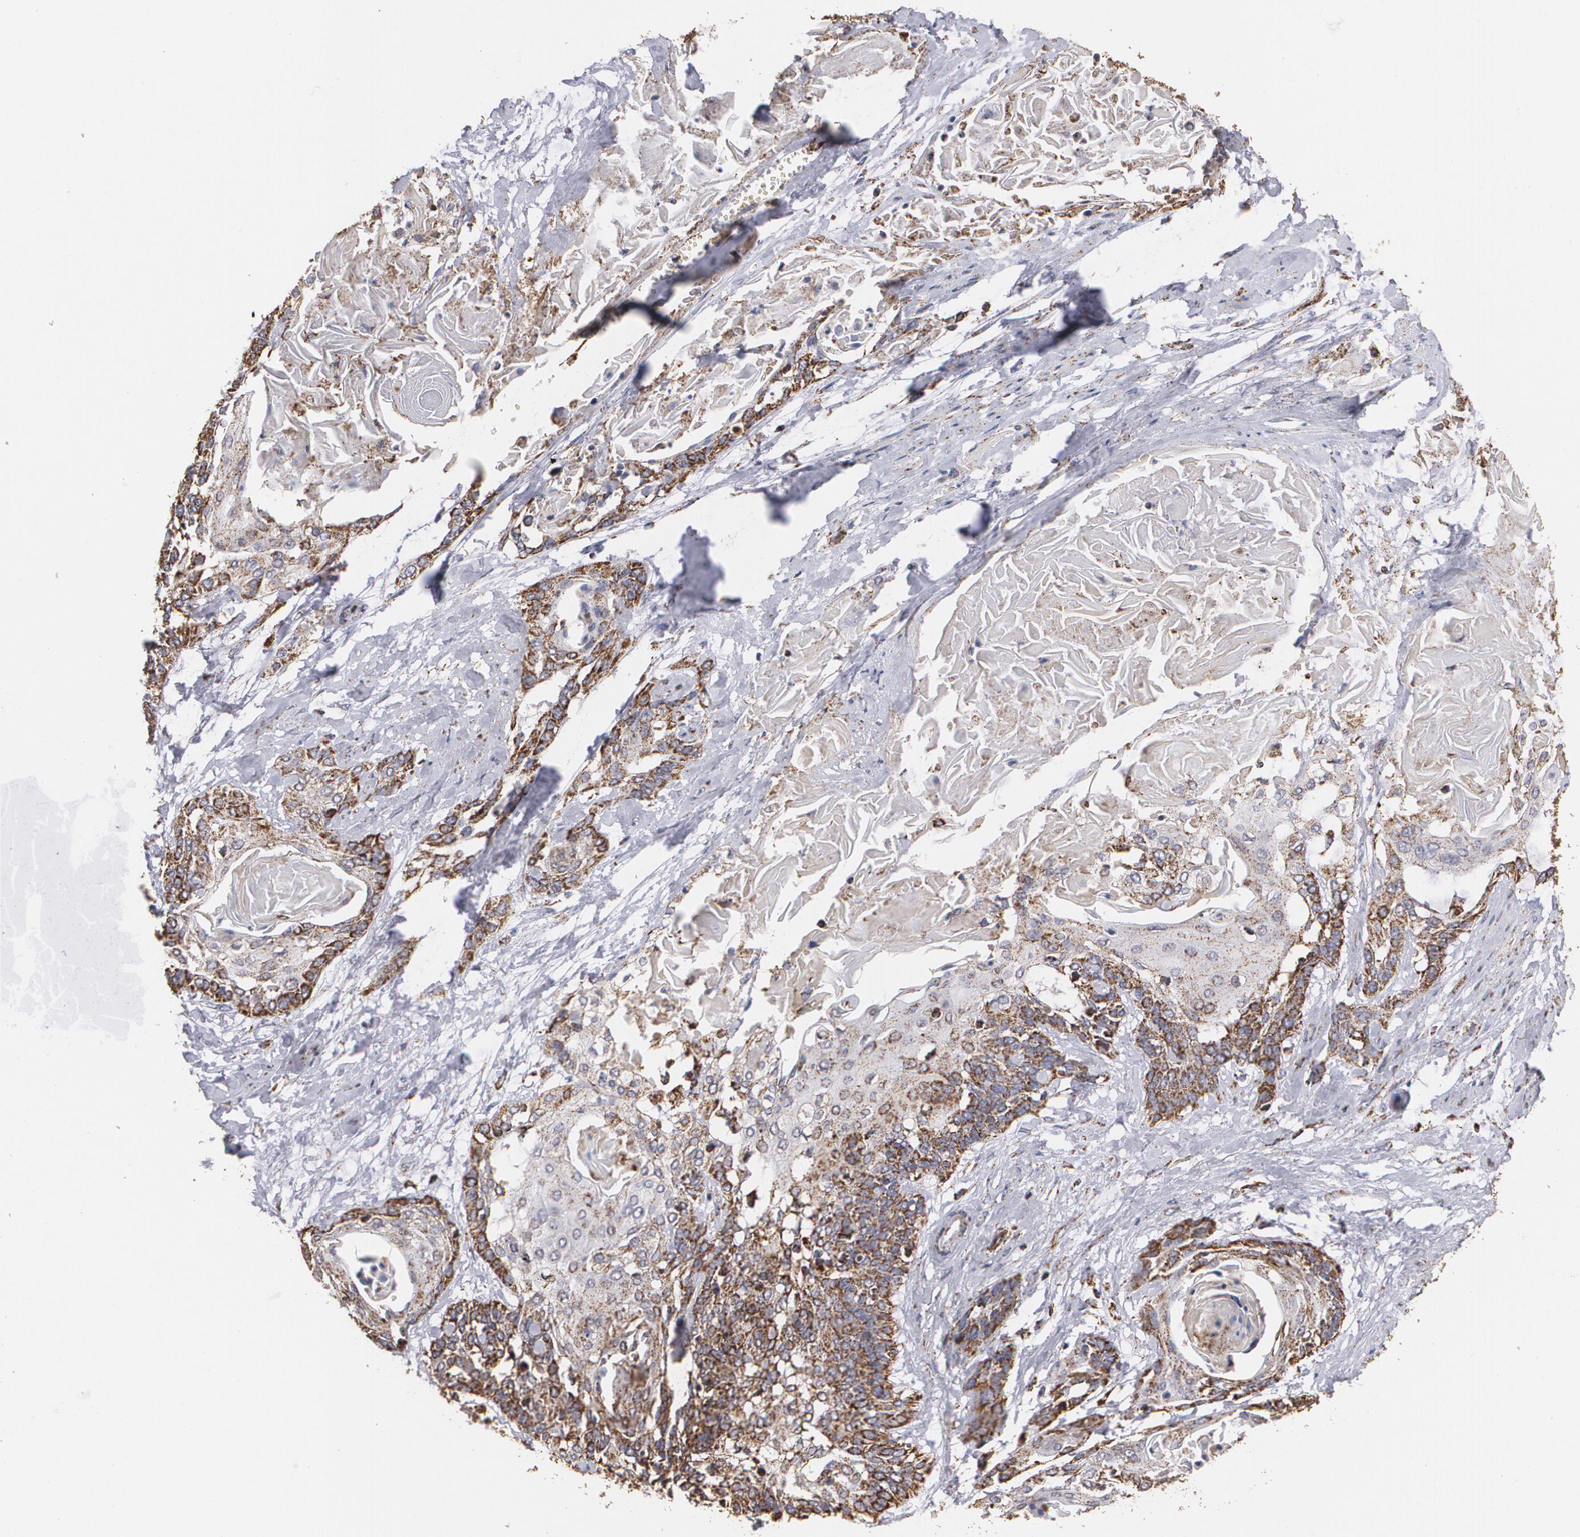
{"staining": {"intensity": "moderate", "quantity": ">75%", "location": "cytoplasmic/membranous"}, "tissue": "cervical cancer", "cell_type": "Tumor cells", "image_type": "cancer", "snomed": [{"axis": "morphology", "description": "Squamous cell carcinoma, NOS"}, {"axis": "topography", "description": "Cervix"}], "caption": "This is a histology image of immunohistochemistry (IHC) staining of cervical squamous cell carcinoma, which shows moderate expression in the cytoplasmic/membranous of tumor cells.", "gene": "HSPD1", "patient": {"sex": "female", "age": 57}}